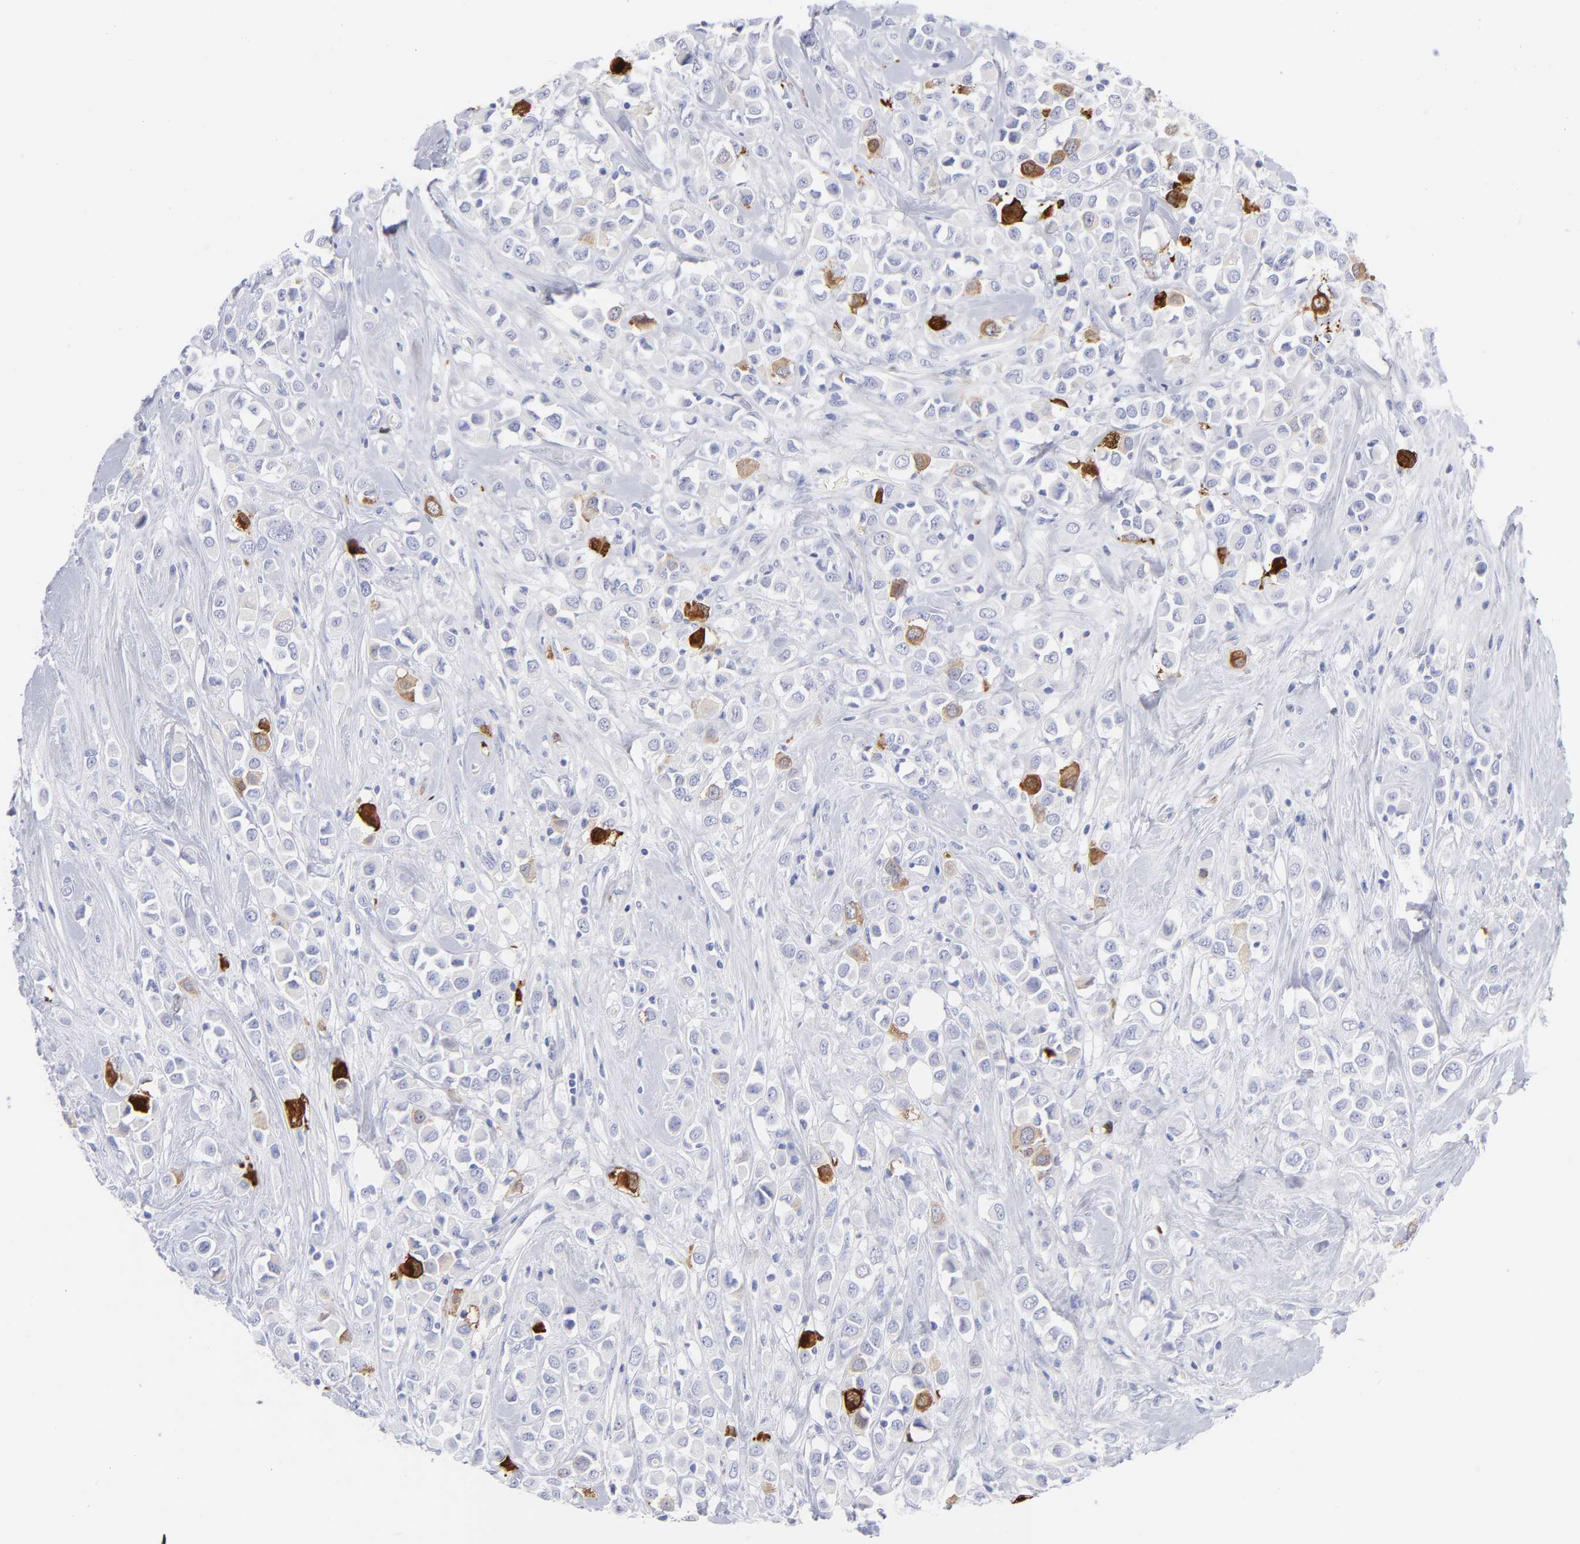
{"staining": {"intensity": "moderate", "quantity": "<25%", "location": "cytoplasmic/membranous"}, "tissue": "breast cancer", "cell_type": "Tumor cells", "image_type": "cancer", "snomed": [{"axis": "morphology", "description": "Duct carcinoma"}, {"axis": "topography", "description": "Breast"}], "caption": "This micrograph exhibits immunohistochemistry staining of human breast cancer, with low moderate cytoplasmic/membranous staining in approximately <25% of tumor cells.", "gene": "CCNB1", "patient": {"sex": "female", "age": 61}}